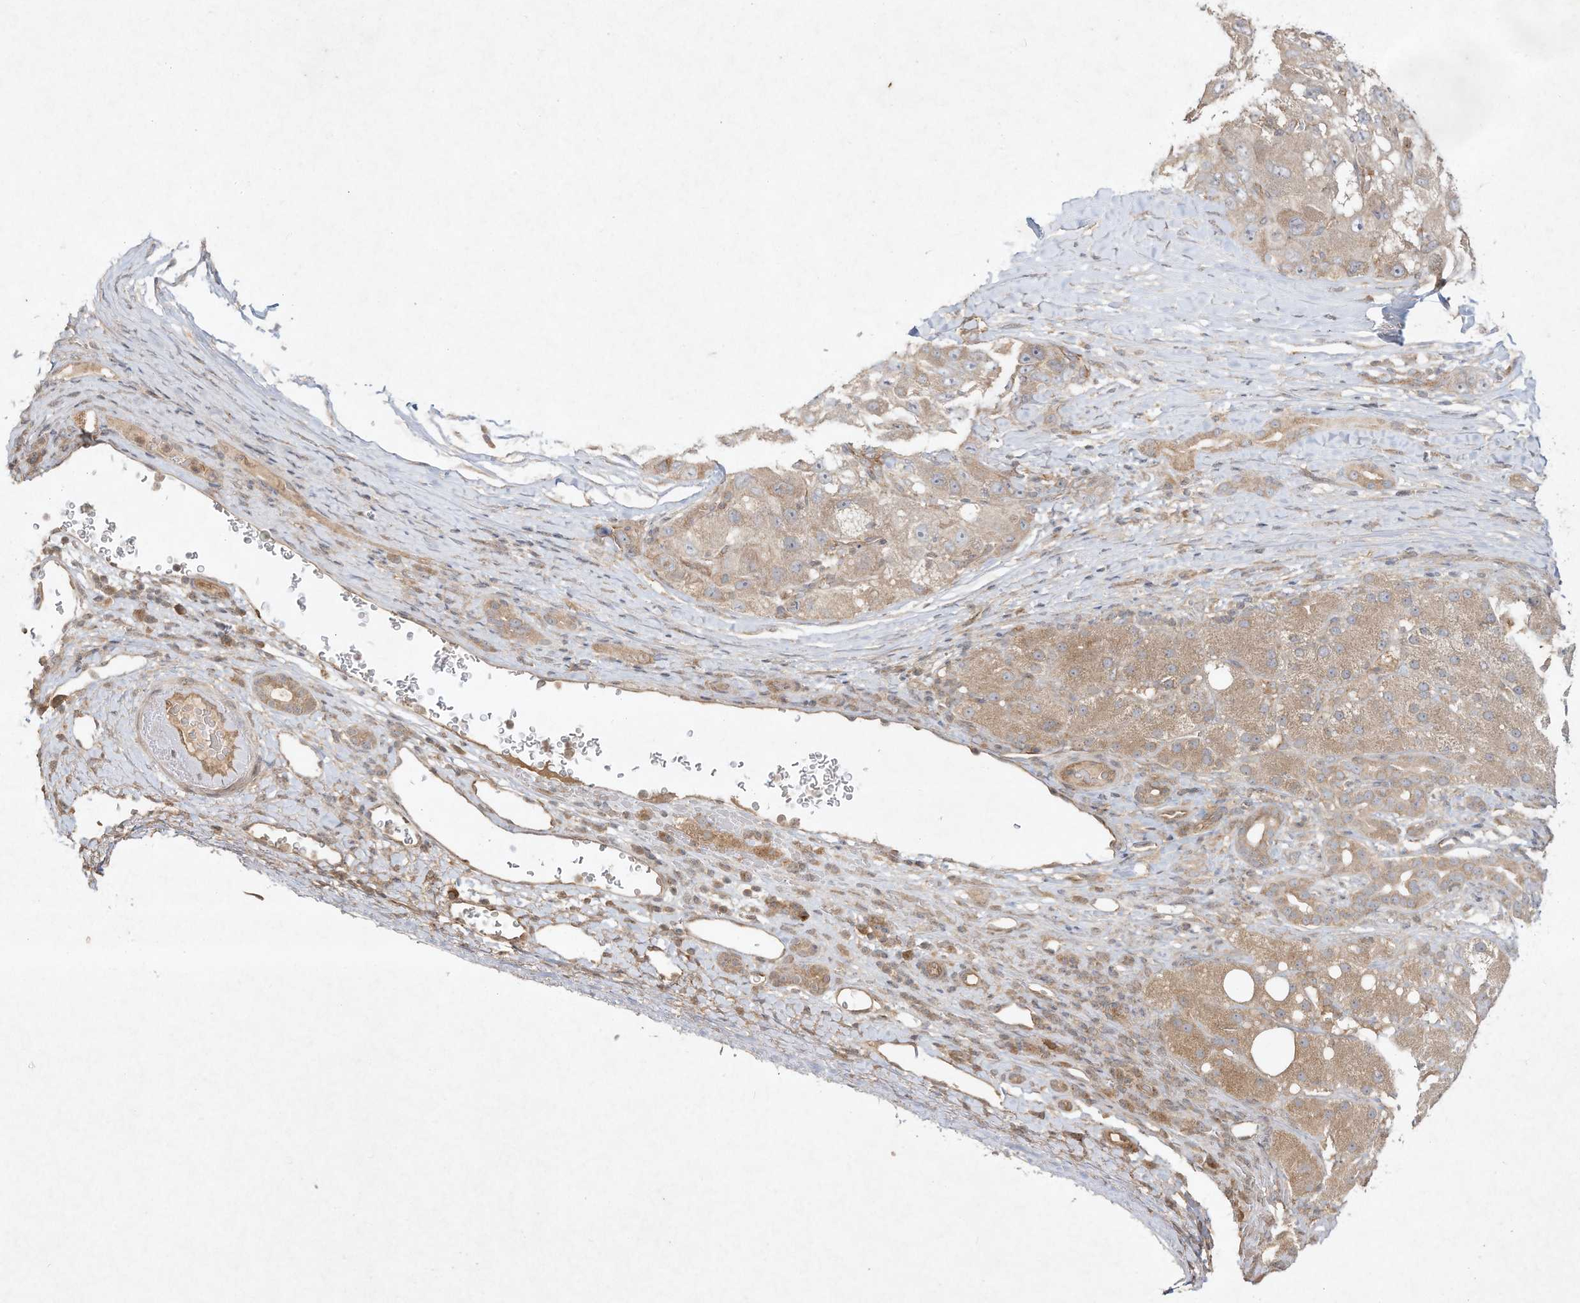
{"staining": {"intensity": "weak", "quantity": "25%-75%", "location": "cytoplasmic/membranous"}, "tissue": "liver cancer", "cell_type": "Tumor cells", "image_type": "cancer", "snomed": [{"axis": "morphology", "description": "Carcinoma, Hepatocellular, NOS"}, {"axis": "topography", "description": "Liver"}], "caption": "Liver cancer (hepatocellular carcinoma) was stained to show a protein in brown. There is low levels of weak cytoplasmic/membranous expression in approximately 25%-75% of tumor cells.", "gene": "DYNC1I2", "patient": {"sex": "male", "age": 80}}